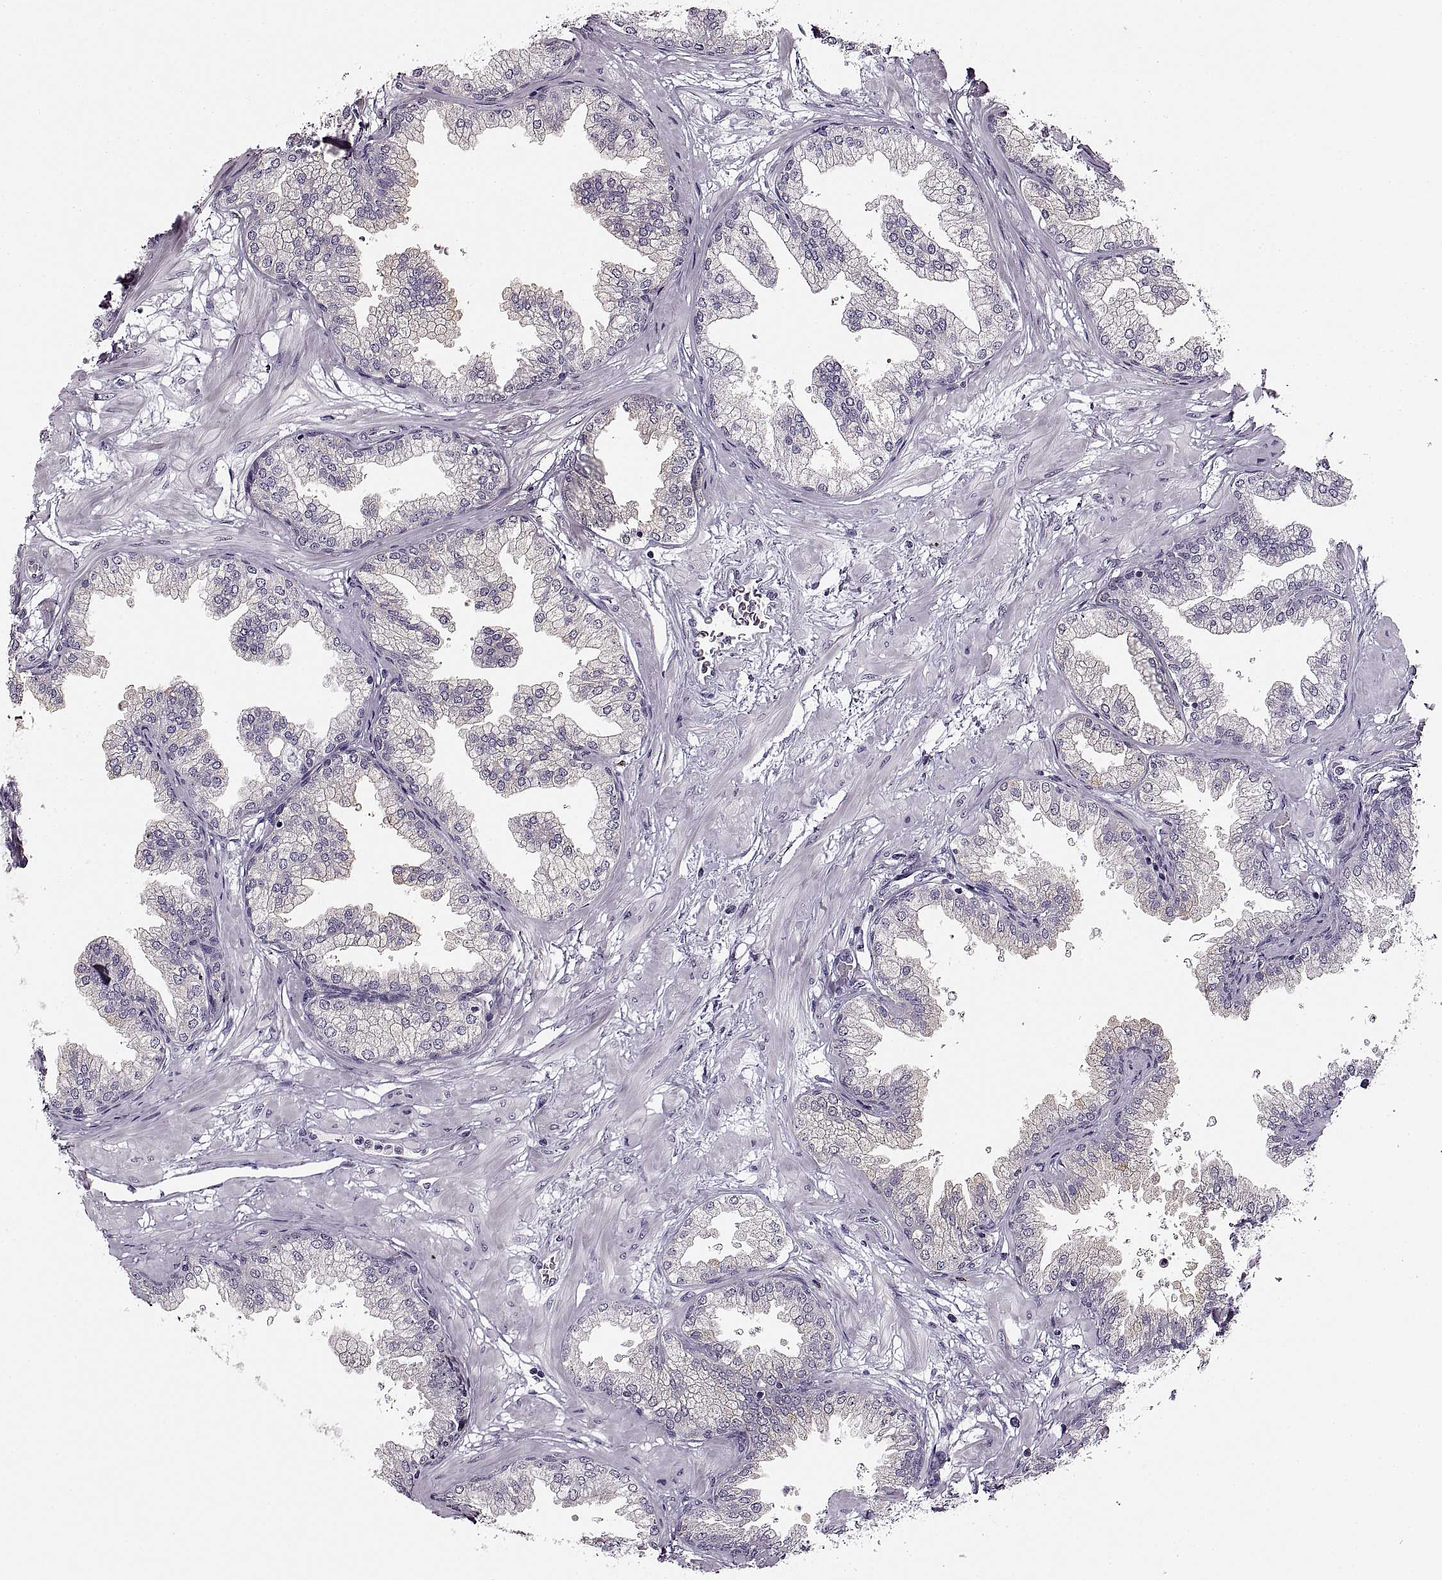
{"staining": {"intensity": "negative", "quantity": "none", "location": "none"}, "tissue": "prostate", "cell_type": "Glandular cells", "image_type": "normal", "snomed": [{"axis": "morphology", "description": "Normal tissue, NOS"}, {"axis": "topography", "description": "Prostate"}], "caption": "Glandular cells show no significant protein staining in unremarkable prostate.", "gene": "CNTN1", "patient": {"sex": "male", "age": 37}}